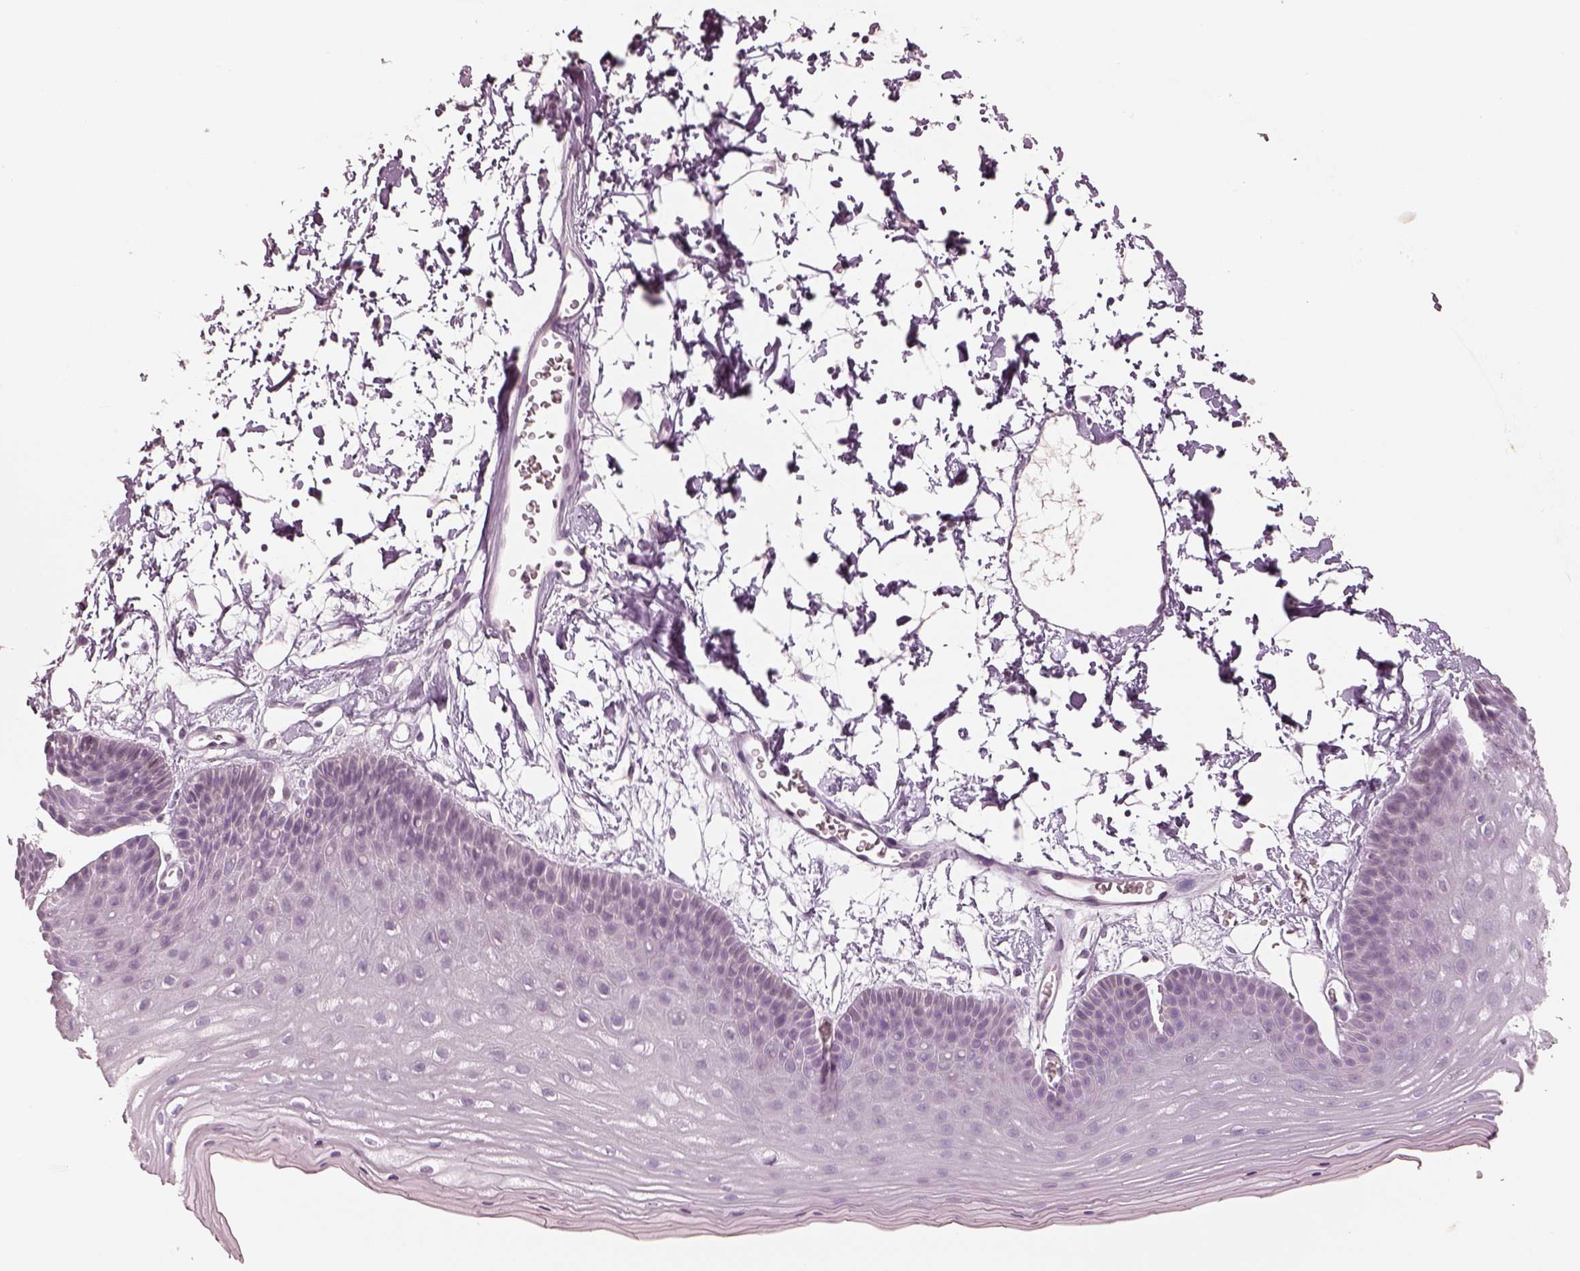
{"staining": {"intensity": "negative", "quantity": "none", "location": "none"}, "tissue": "skin", "cell_type": "Epidermal cells", "image_type": "normal", "snomed": [{"axis": "morphology", "description": "Normal tissue, NOS"}, {"axis": "topography", "description": "Anal"}], "caption": "Epidermal cells show no significant protein expression in unremarkable skin. The staining is performed using DAB brown chromogen with nuclei counter-stained in using hematoxylin.", "gene": "EGR4", "patient": {"sex": "male", "age": 53}}